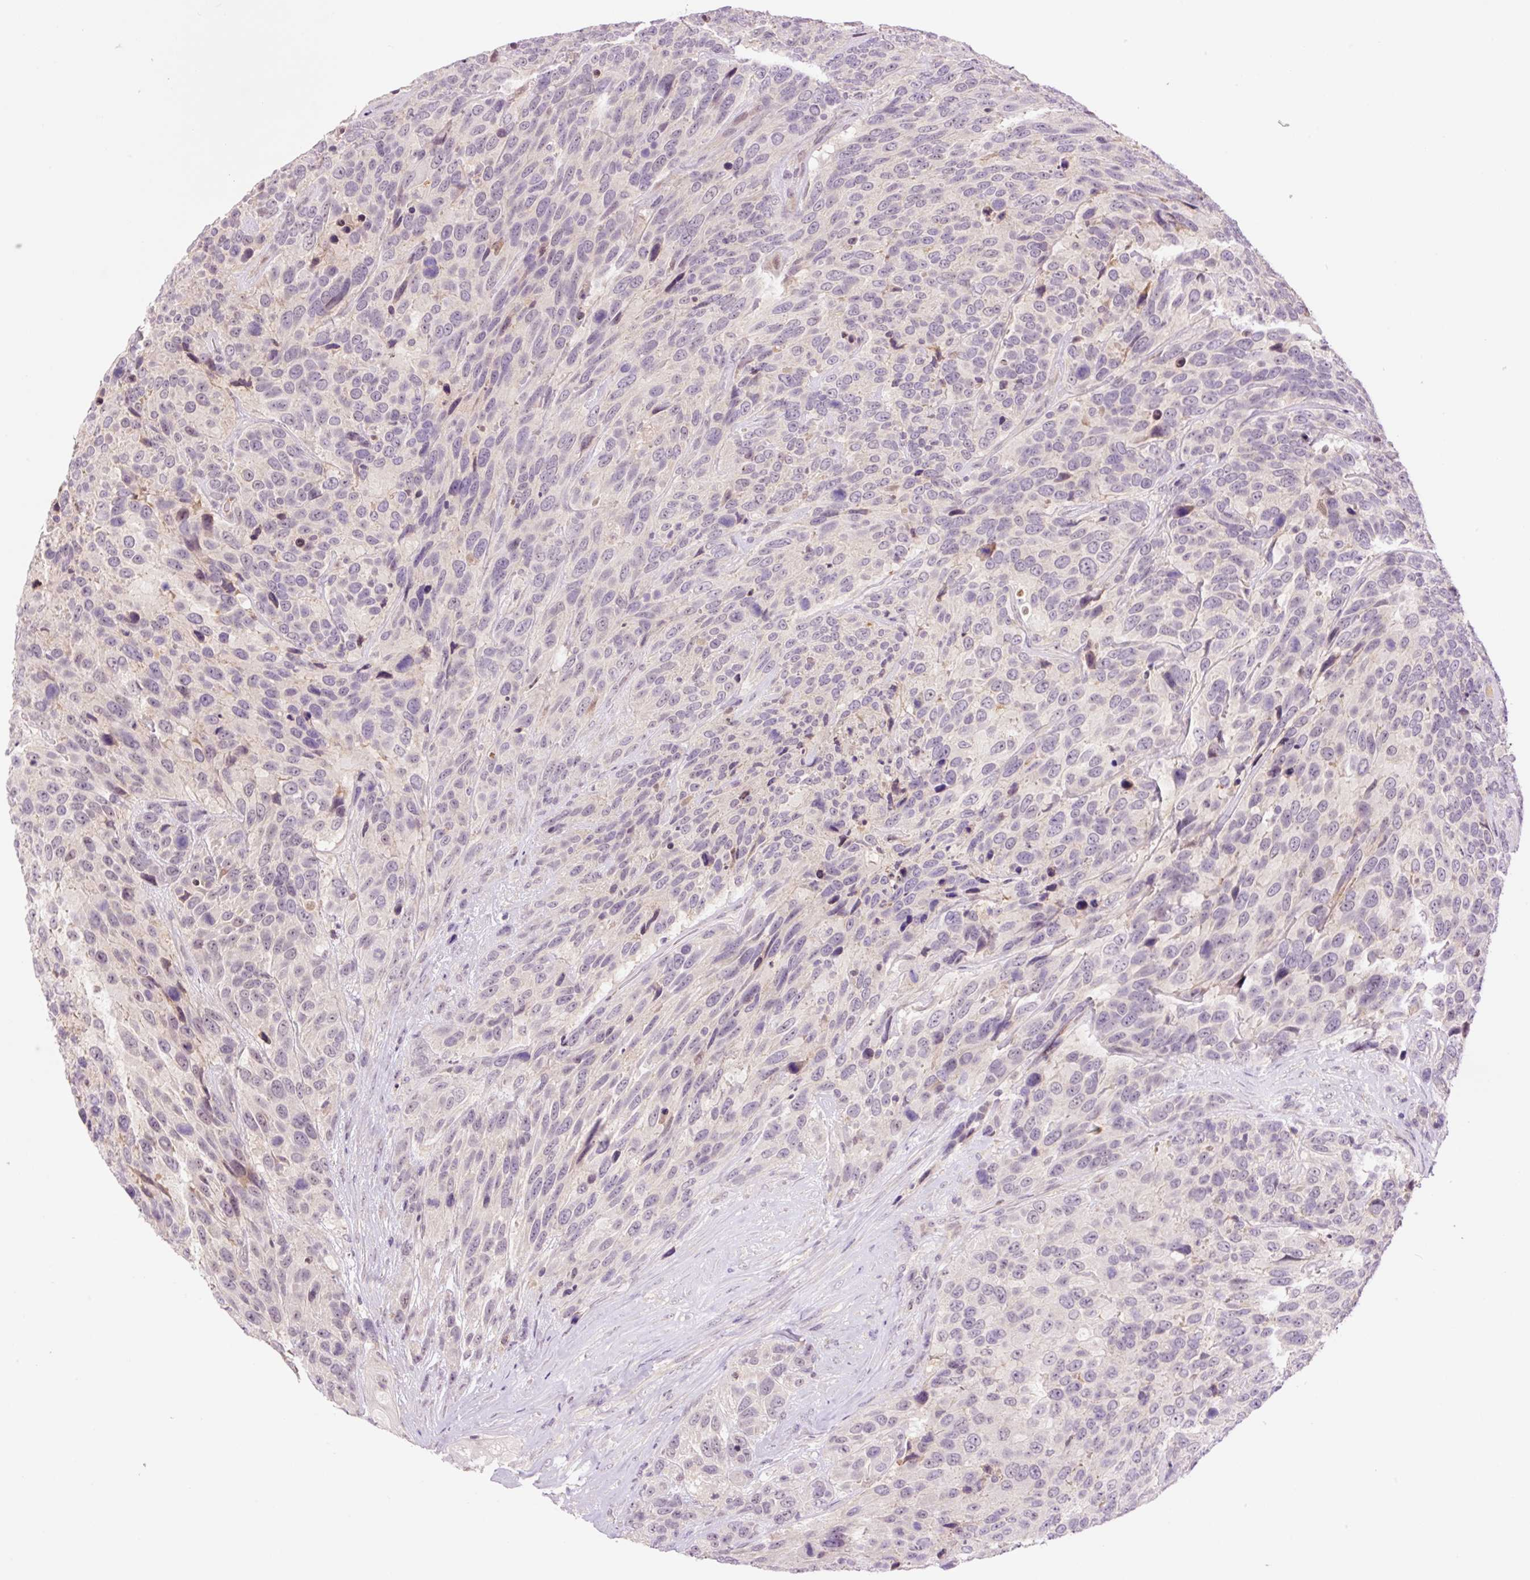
{"staining": {"intensity": "negative", "quantity": "none", "location": "none"}, "tissue": "urothelial cancer", "cell_type": "Tumor cells", "image_type": "cancer", "snomed": [{"axis": "morphology", "description": "Urothelial carcinoma, High grade"}, {"axis": "topography", "description": "Urinary bladder"}], "caption": "Urothelial cancer was stained to show a protein in brown. There is no significant staining in tumor cells. Brightfield microscopy of immunohistochemistry stained with DAB (brown) and hematoxylin (blue), captured at high magnification.", "gene": "DPPA4", "patient": {"sex": "female", "age": 70}}